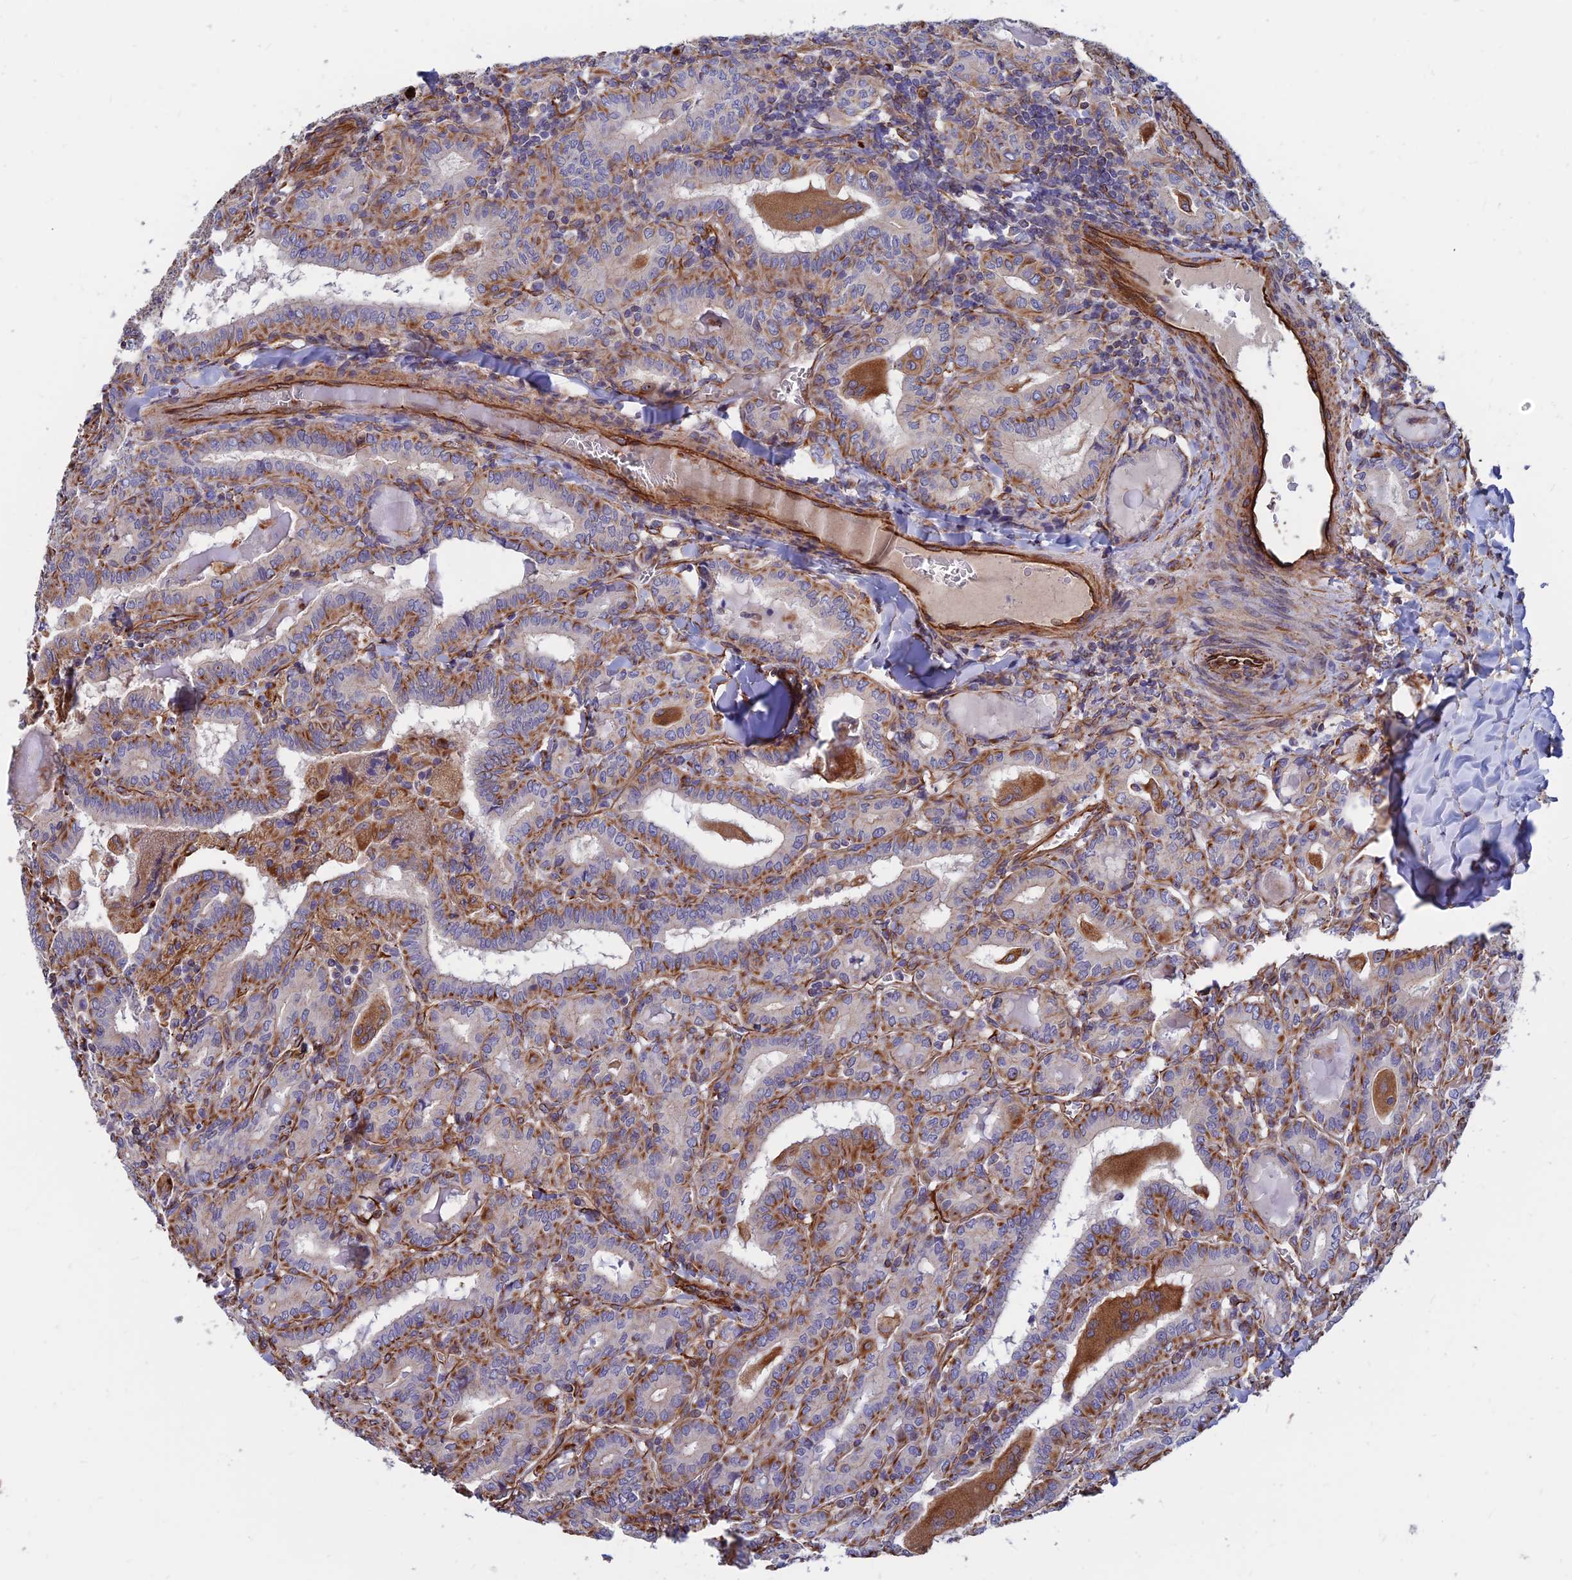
{"staining": {"intensity": "moderate", "quantity": ">75%", "location": "cytoplasmic/membranous"}, "tissue": "thyroid cancer", "cell_type": "Tumor cells", "image_type": "cancer", "snomed": [{"axis": "morphology", "description": "Papillary adenocarcinoma, NOS"}, {"axis": "topography", "description": "Thyroid gland"}], "caption": "Papillary adenocarcinoma (thyroid) was stained to show a protein in brown. There is medium levels of moderate cytoplasmic/membranous staining in about >75% of tumor cells.", "gene": "CDK18", "patient": {"sex": "female", "age": 72}}